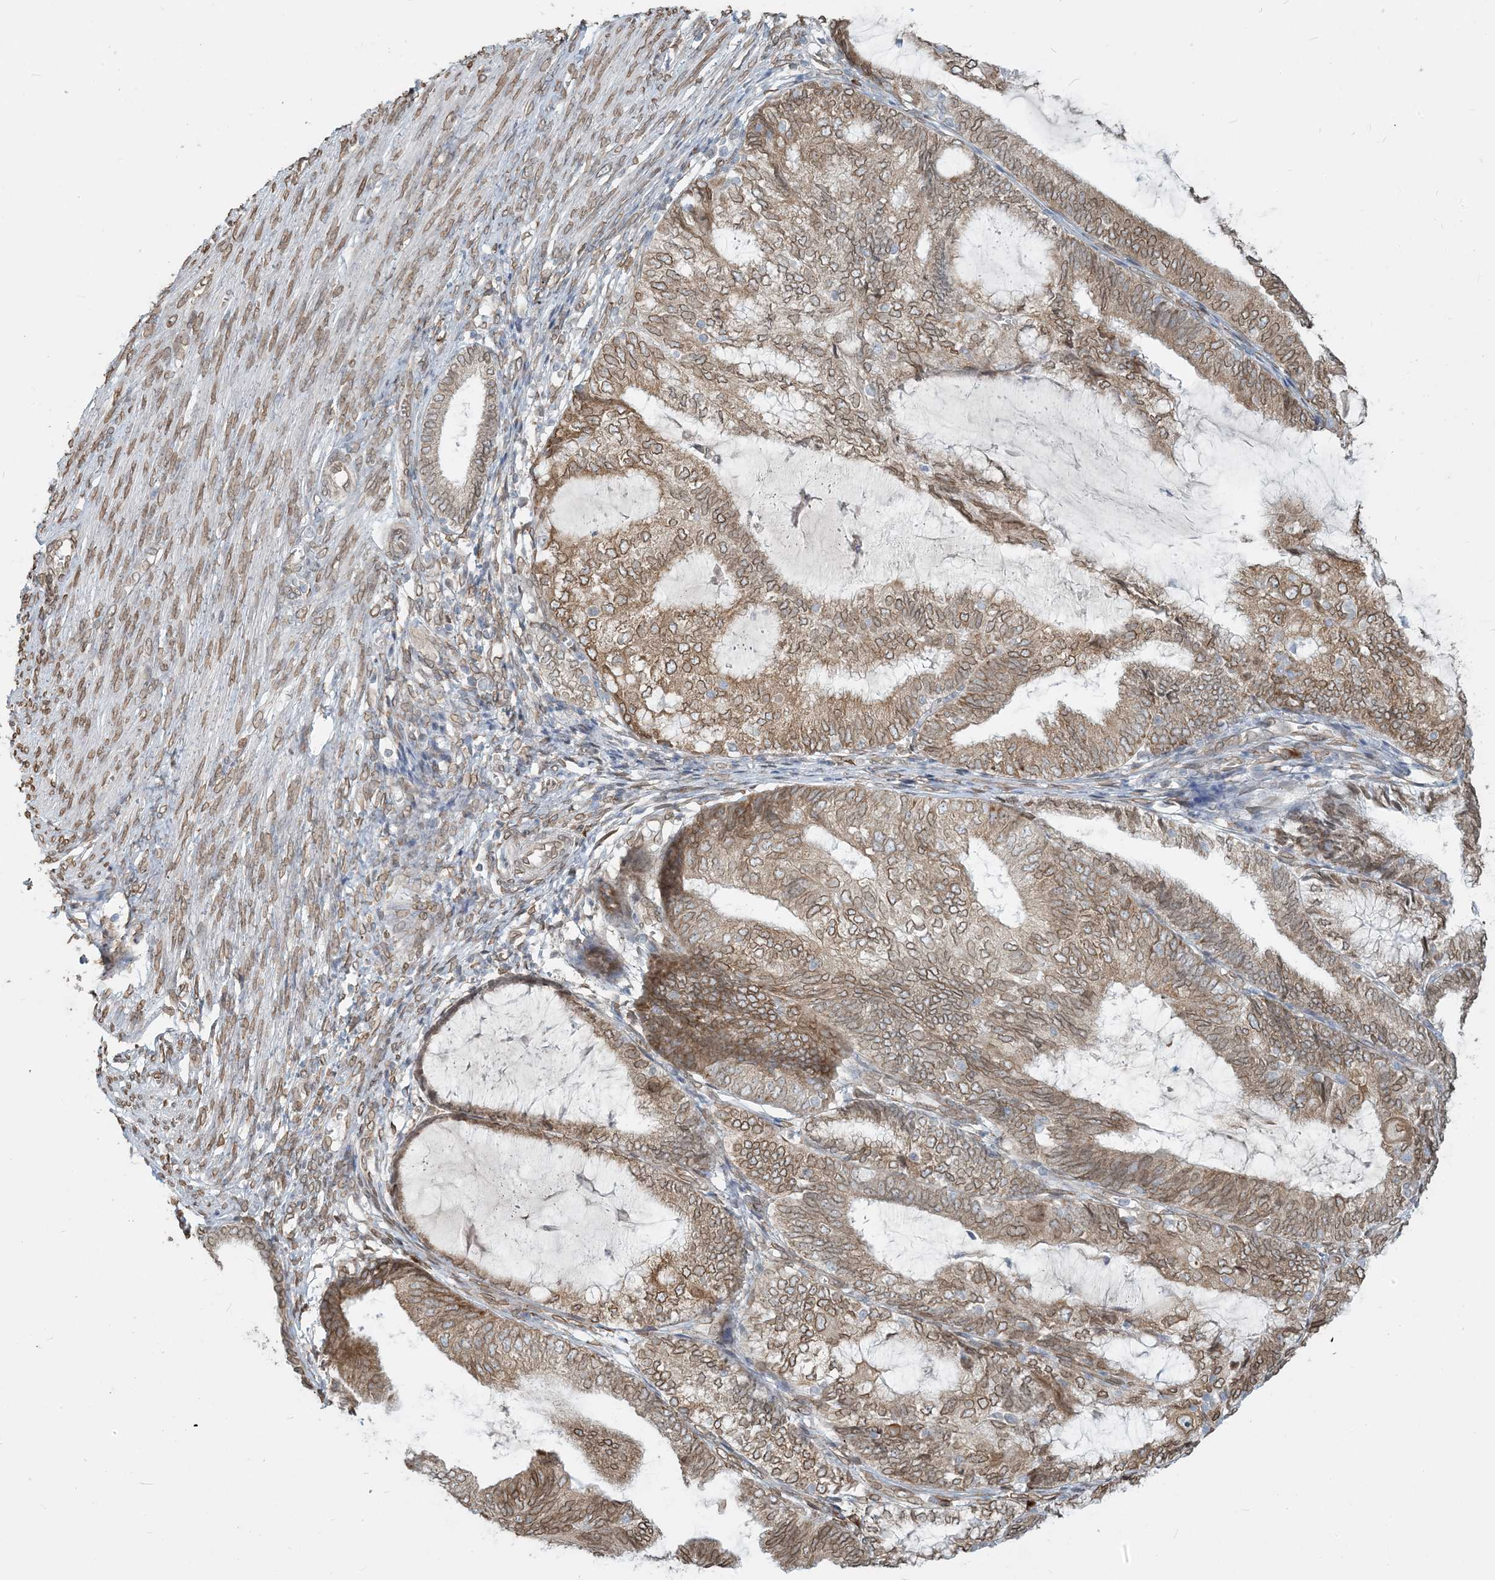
{"staining": {"intensity": "moderate", "quantity": ">75%", "location": "cytoplasmic/membranous,nuclear"}, "tissue": "endometrial cancer", "cell_type": "Tumor cells", "image_type": "cancer", "snomed": [{"axis": "morphology", "description": "Adenocarcinoma, NOS"}, {"axis": "topography", "description": "Endometrium"}], "caption": "Immunohistochemical staining of human endometrial cancer (adenocarcinoma) exhibits medium levels of moderate cytoplasmic/membranous and nuclear protein positivity in approximately >75% of tumor cells. The protein of interest is stained brown, and the nuclei are stained in blue (DAB (3,3'-diaminobenzidine) IHC with brightfield microscopy, high magnification).", "gene": "WWP1", "patient": {"sex": "female", "age": 81}}